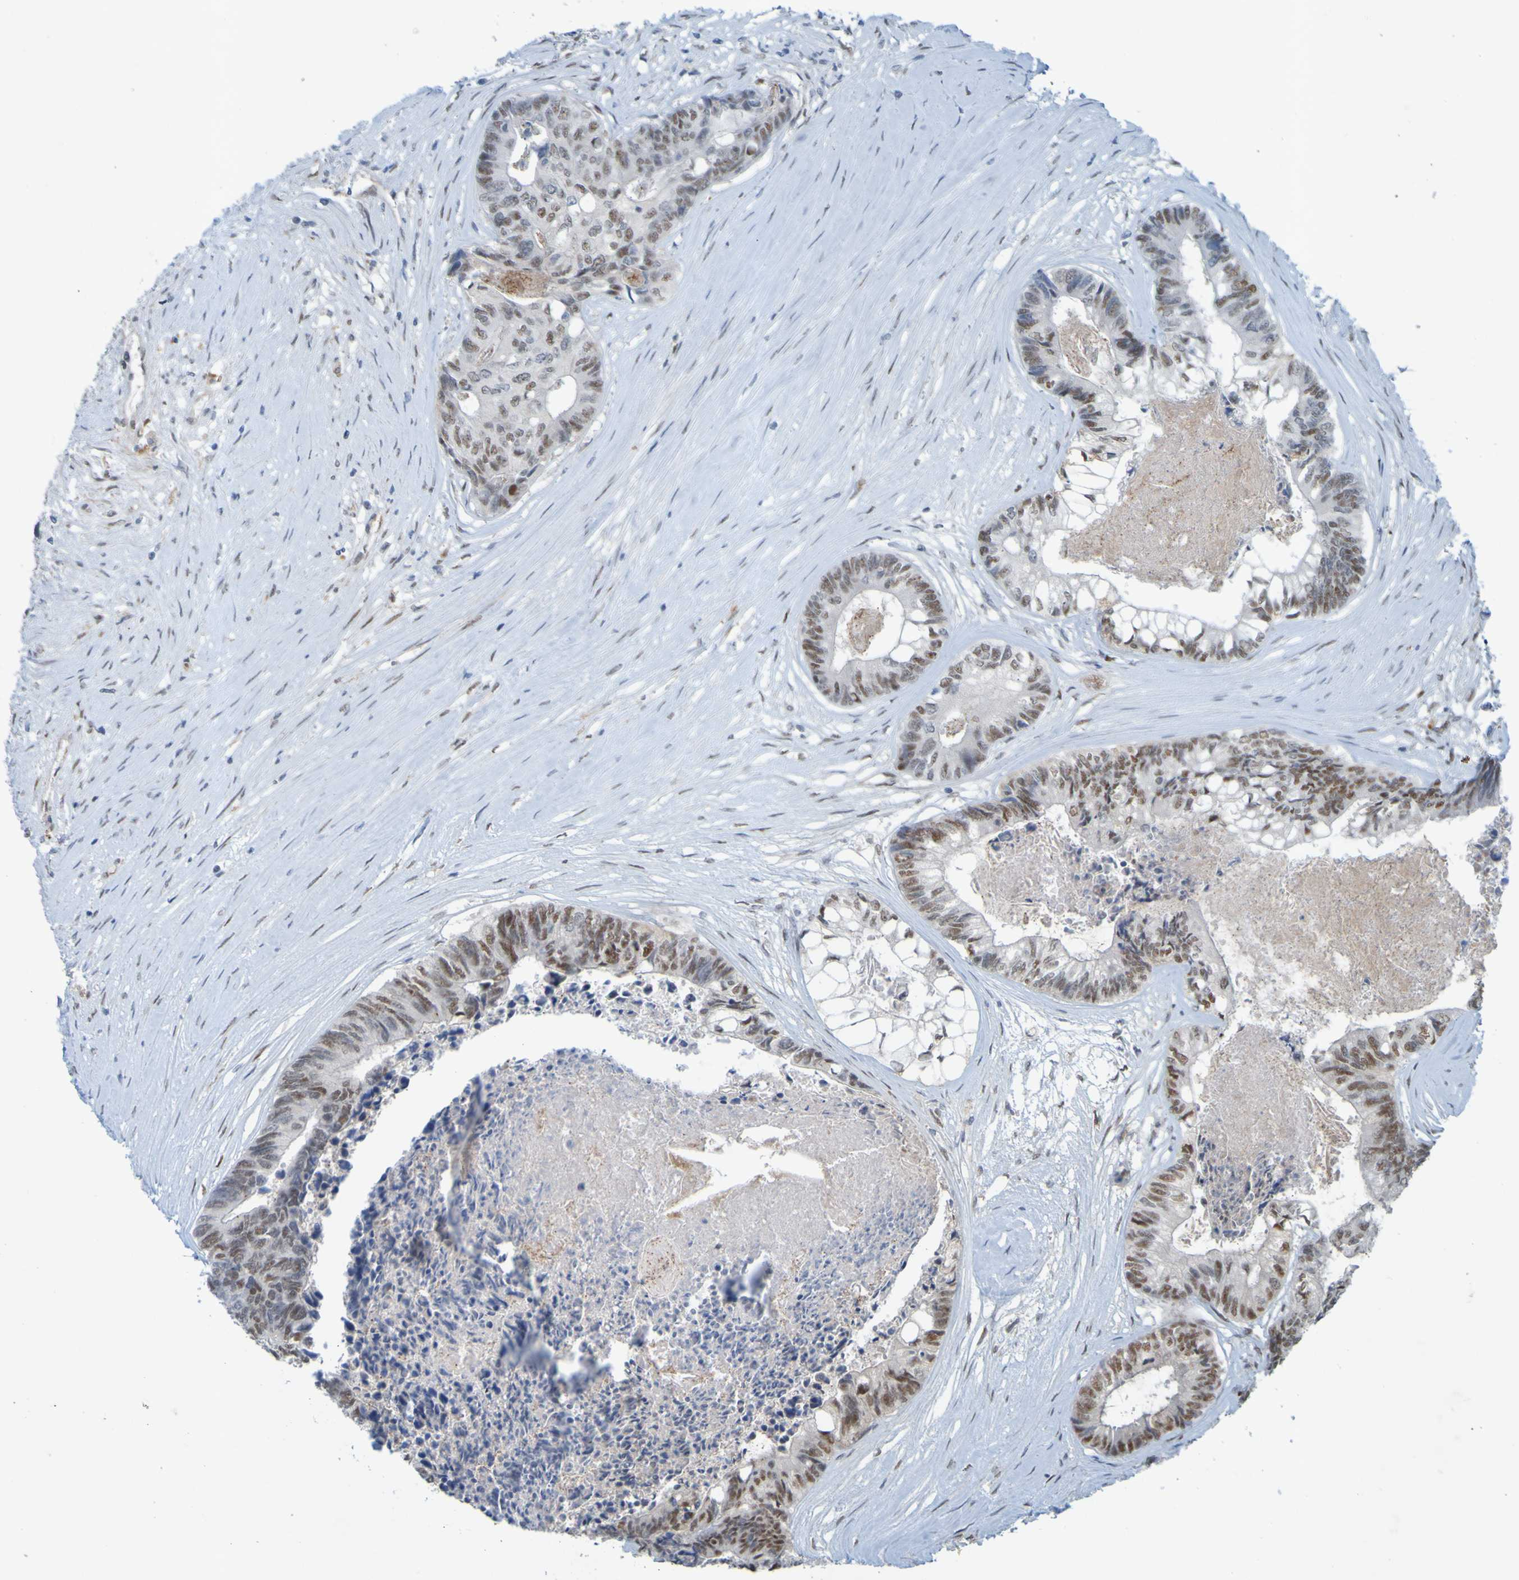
{"staining": {"intensity": "moderate", "quantity": ">75%", "location": "nuclear"}, "tissue": "colorectal cancer", "cell_type": "Tumor cells", "image_type": "cancer", "snomed": [{"axis": "morphology", "description": "Adenocarcinoma, NOS"}, {"axis": "topography", "description": "Rectum"}], "caption": "A high-resolution micrograph shows immunohistochemistry staining of colorectal cancer (adenocarcinoma), which displays moderate nuclear staining in approximately >75% of tumor cells. Ihc stains the protein of interest in brown and the nuclei are stained blue.", "gene": "MCPH1", "patient": {"sex": "male", "age": 63}}